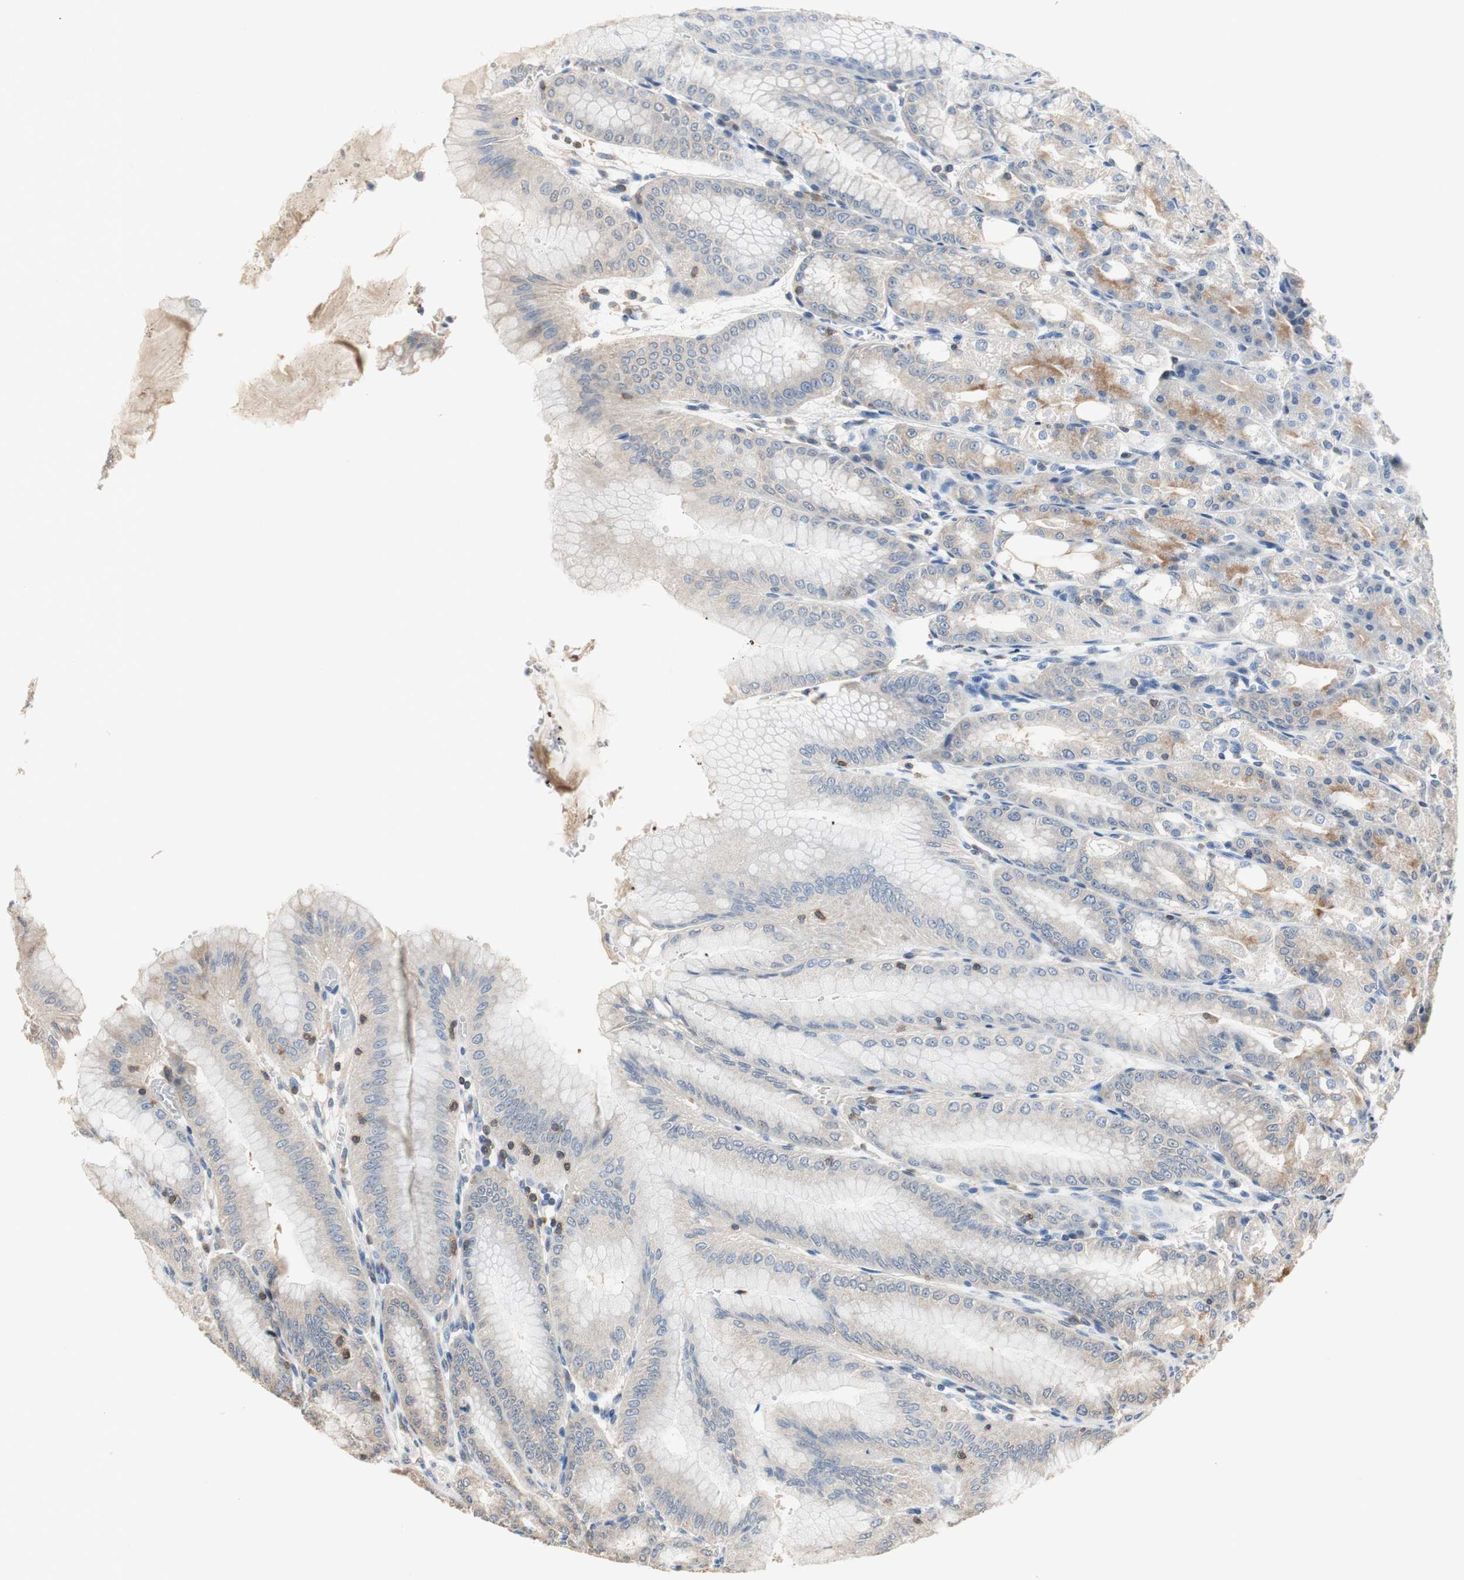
{"staining": {"intensity": "moderate", "quantity": "25%-75%", "location": "cytoplasmic/membranous"}, "tissue": "stomach", "cell_type": "Glandular cells", "image_type": "normal", "snomed": [{"axis": "morphology", "description": "Normal tissue, NOS"}, {"axis": "topography", "description": "Stomach, lower"}], "caption": "Unremarkable stomach displays moderate cytoplasmic/membranous positivity in approximately 25%-75% of glandular cells, visualized by immunohistochemistry. The protein is stained brown, and the nuclei are stained in blue (DAB IHC with brightfield microscopy, high magnification).", "gene": "NFATC2", "patient": {"sex": "male", "age": 71}}